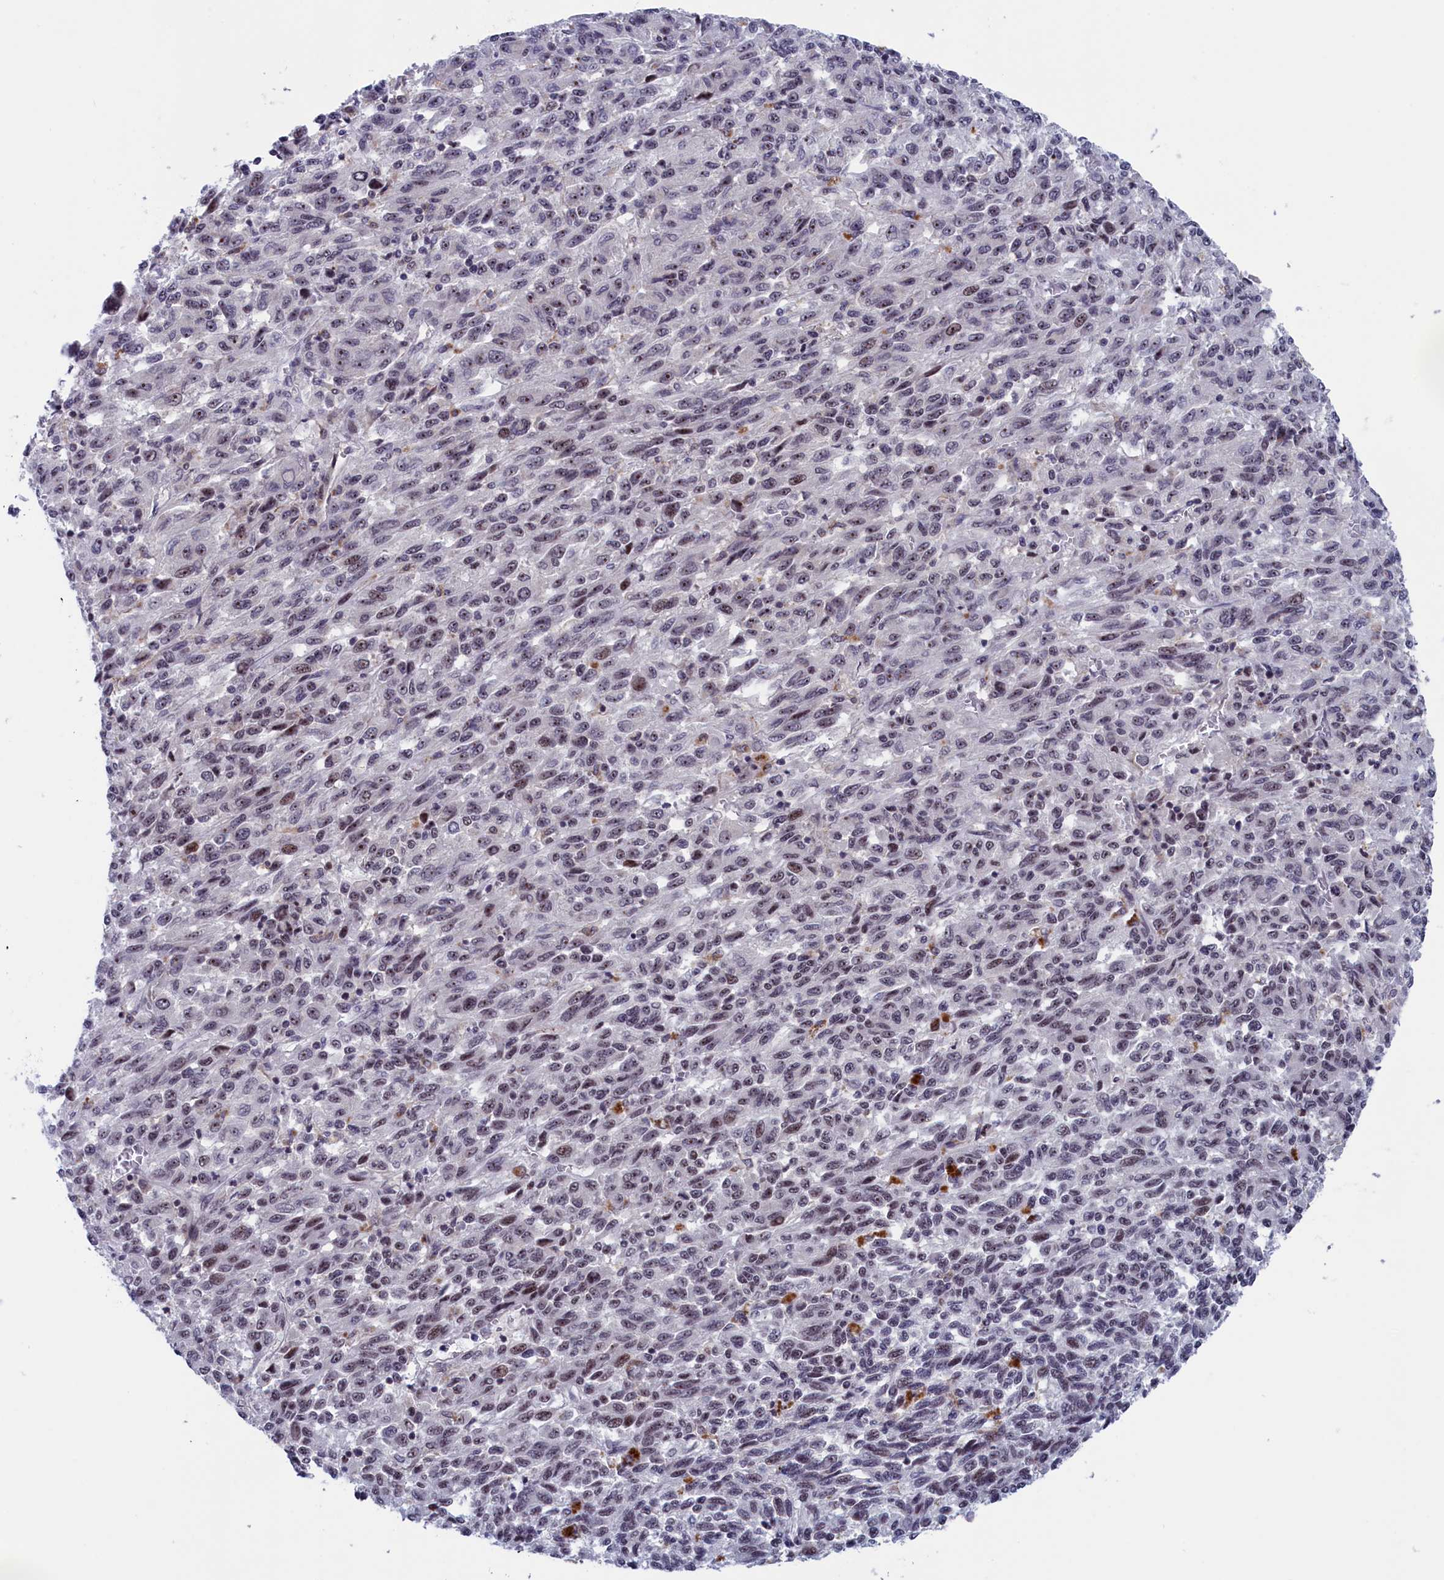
{"staining": {"intensity": "weak", "quantity": "25%-75%", "location": "nuclear"}, "tissue": "melanoma", "cell_type": "Tumor cells", "image_type": "cancer", "snomed": [{"axis": "morphology", "description": "Malignant melanoma, Metastatic site"}, {"axis": "topography", "description": "Lung"}], "caption": "An immunohistochemistry micrograph of neoplastic tissue is shown. Protein staining in brown highlights weak nuclear positivity in malignant melanoma (metastatic site) within tumor cells.", "gene": "PPAN", "patient": {"sex": "male", "age": 64}}